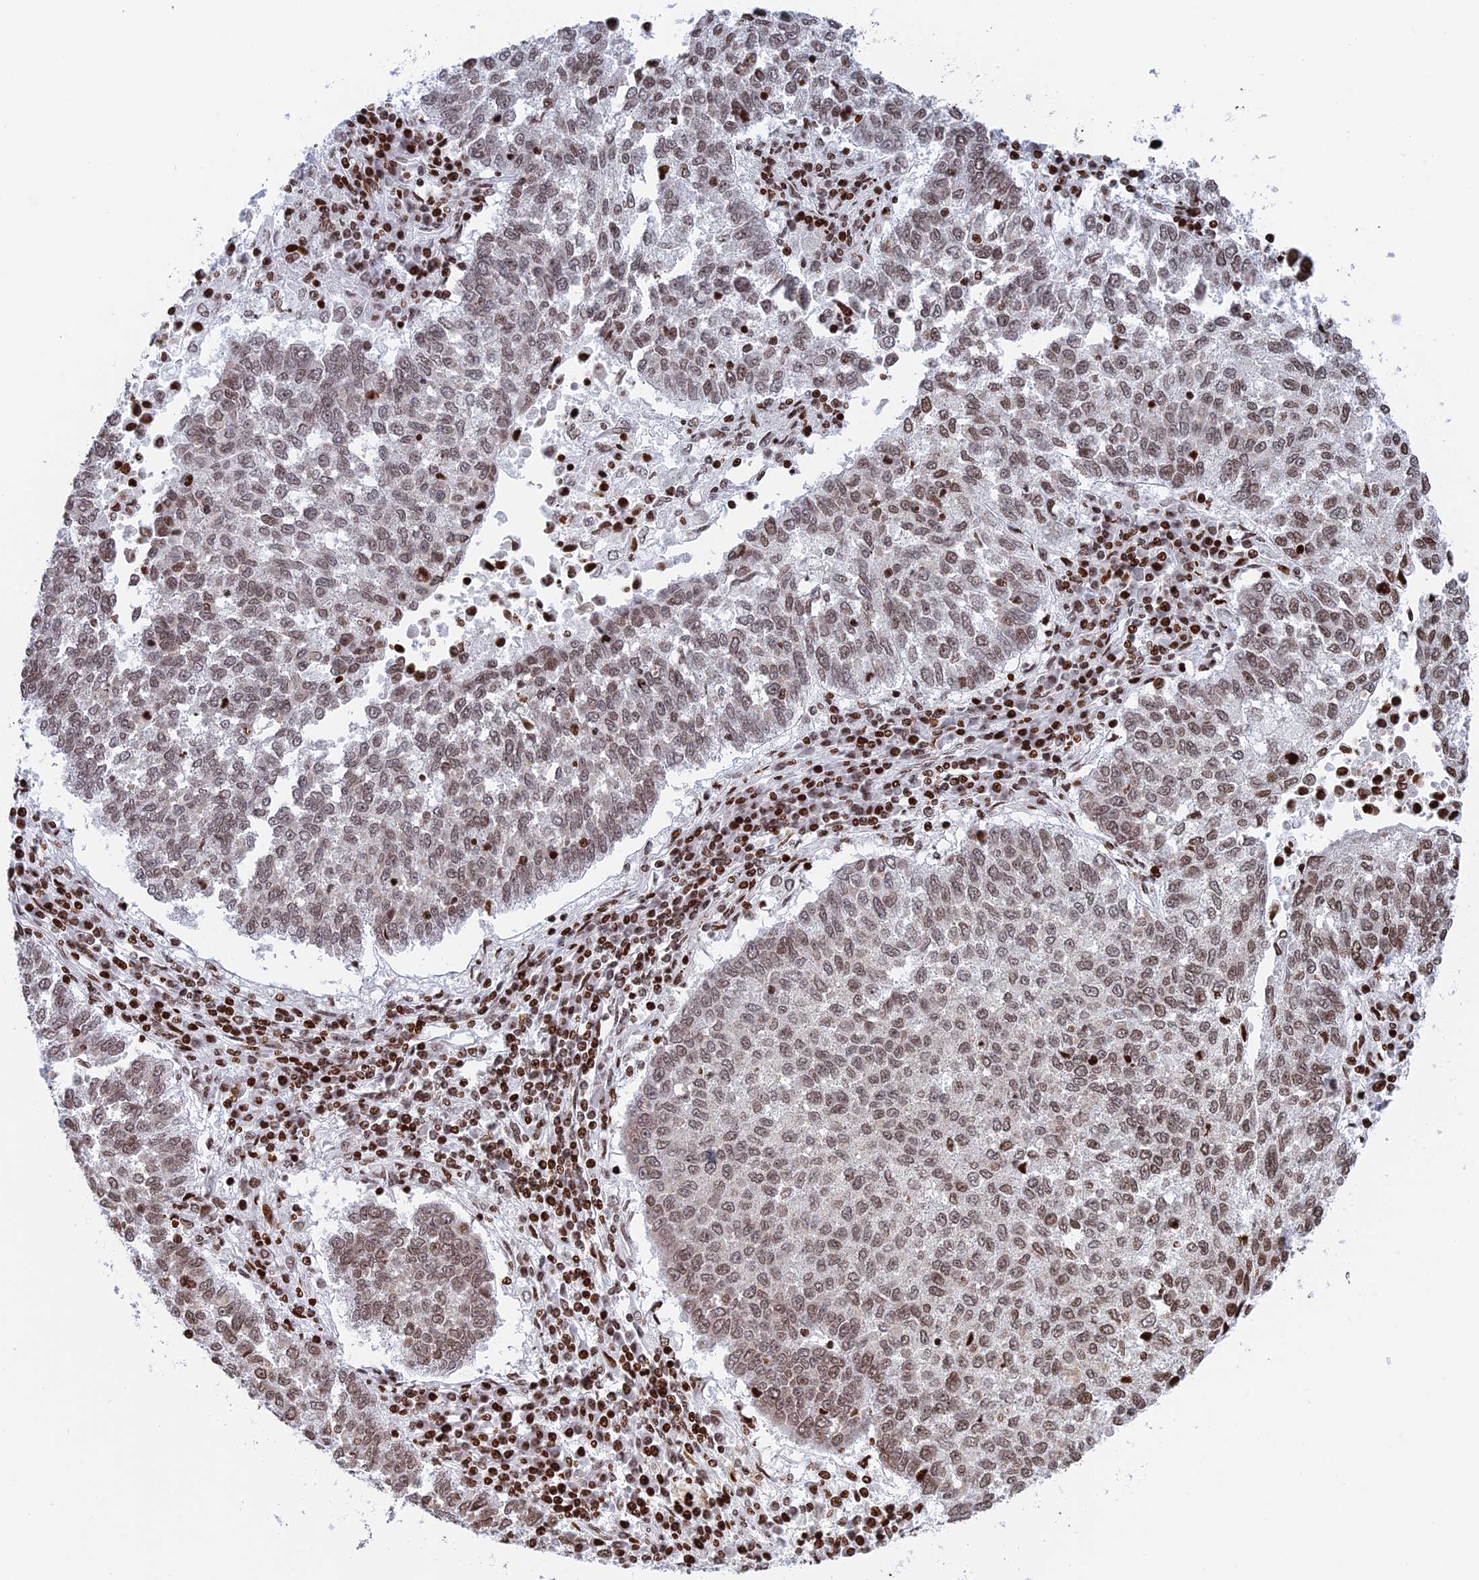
{"staining": {"intensity": "weak", "quantity": ">75%", "location": "nuclear"}, "tissue": "lung cancer", "cell_type": "Tumor cells", "image_type": "cancer", "snomed": [{"axis": "morphology", "description": "Squamous cell carcinoma, NOS"}, {"axis": "topography", "description": "Lung"}], "caption": "Brown immunohistochemical staining in lung cancer (squamous cell carcinoma) shows weak nuclear staining in approximately >75% of tumor cells. The protein of interest is shown in brown color, while the nuclei are stained blue.", "gene": "RPAP1", "patient": {"sex": "male", "age": 73}}